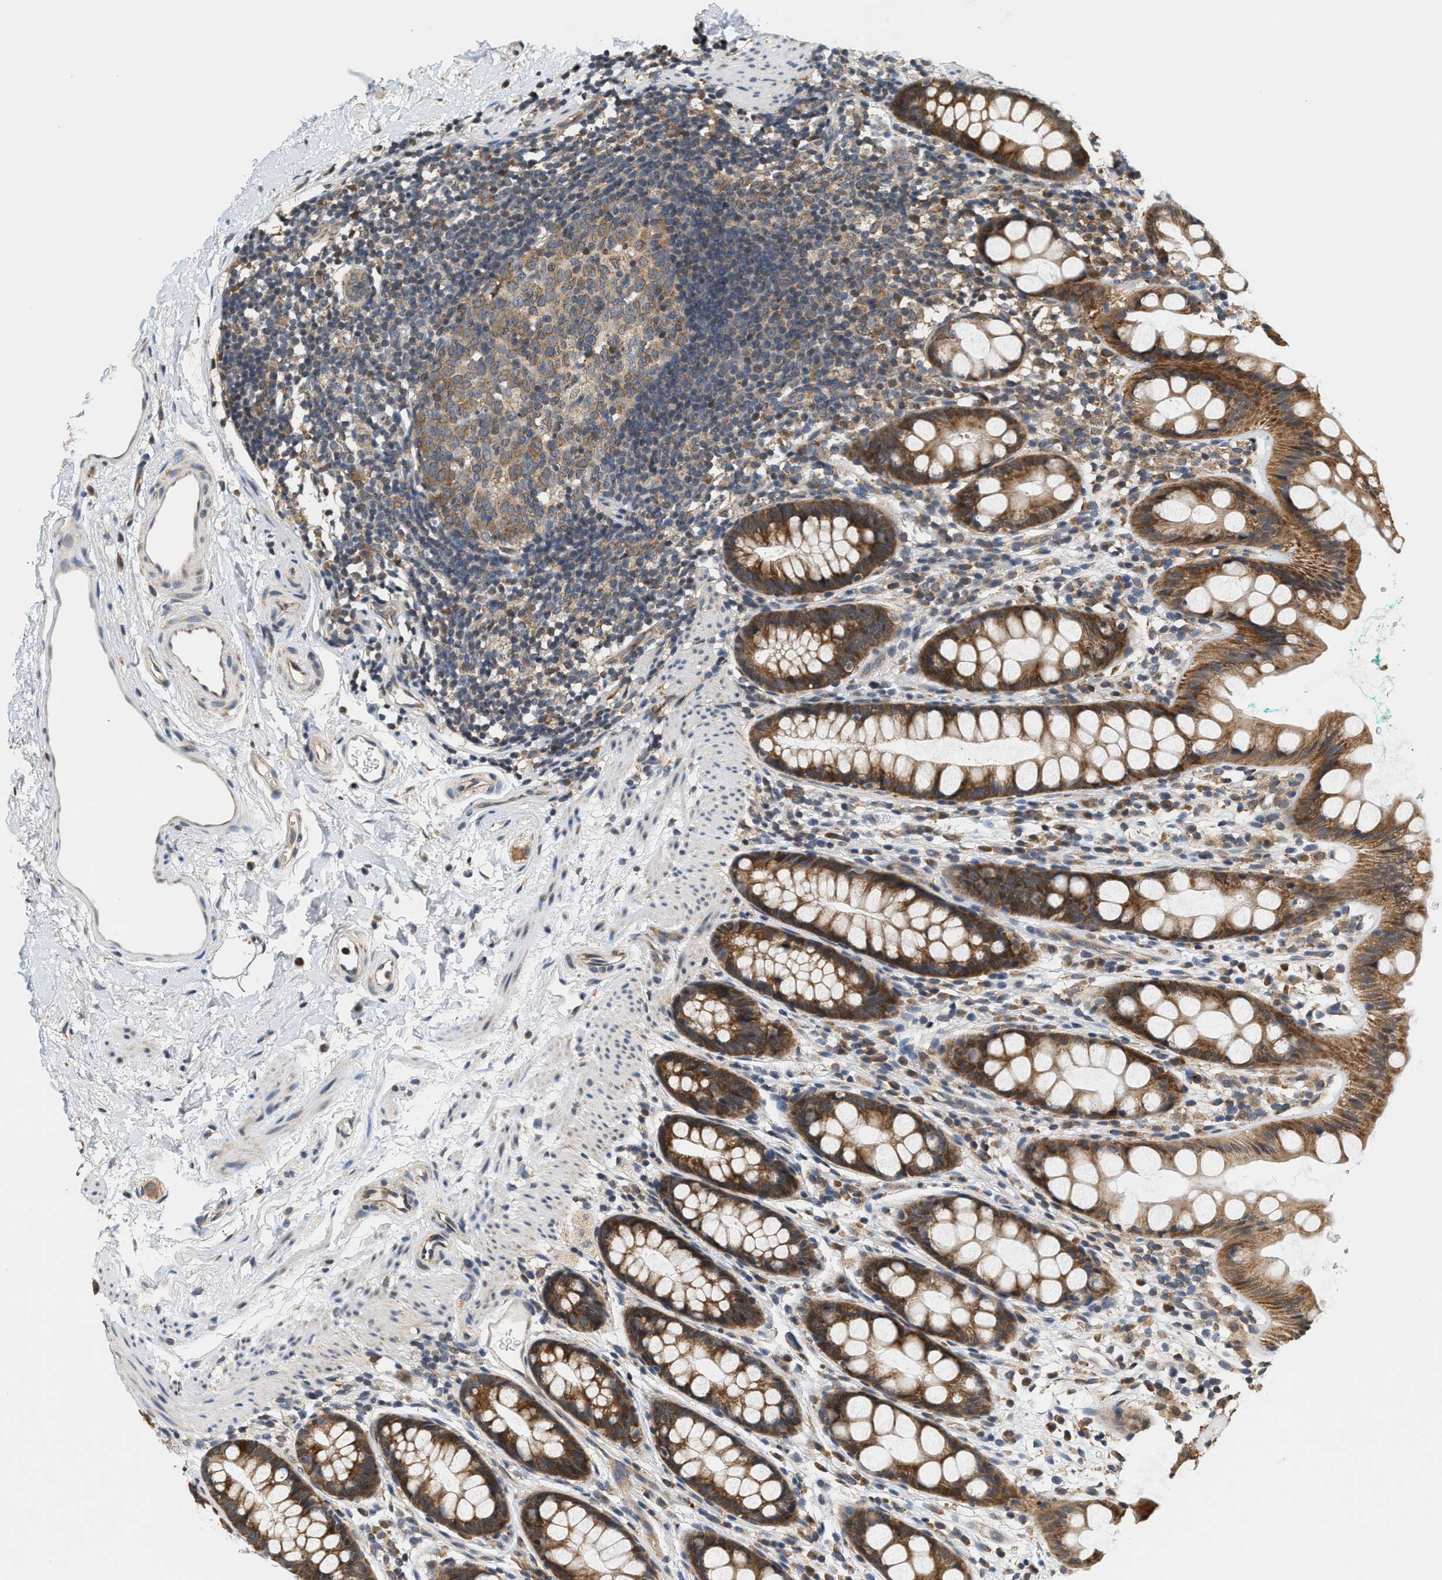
{"staining": {"intensity": "moderate", "quantity": ">75%", "location": "cytoplasmic/membranous"}, "tissue": "rectum", "cell_type": "Glandular cells", "image_type": "normal", "snomed": [{"axis": "morphology", "description": "Normal tissue, NOS"}, {"axis": "topography", "description": "Rectum"}], "caption": "DAB (3,3'-diaminobenzidine) immunohistochemical staining of unremarkable rectum demonstrates moderate cytoplasmic/membranous protein staining in approximately >75% of glandular cells. (IHC, brightfield microscopy, high magnification).", "gene": "GIGYF1", "patient": {"sex": "female", "age": 65}}